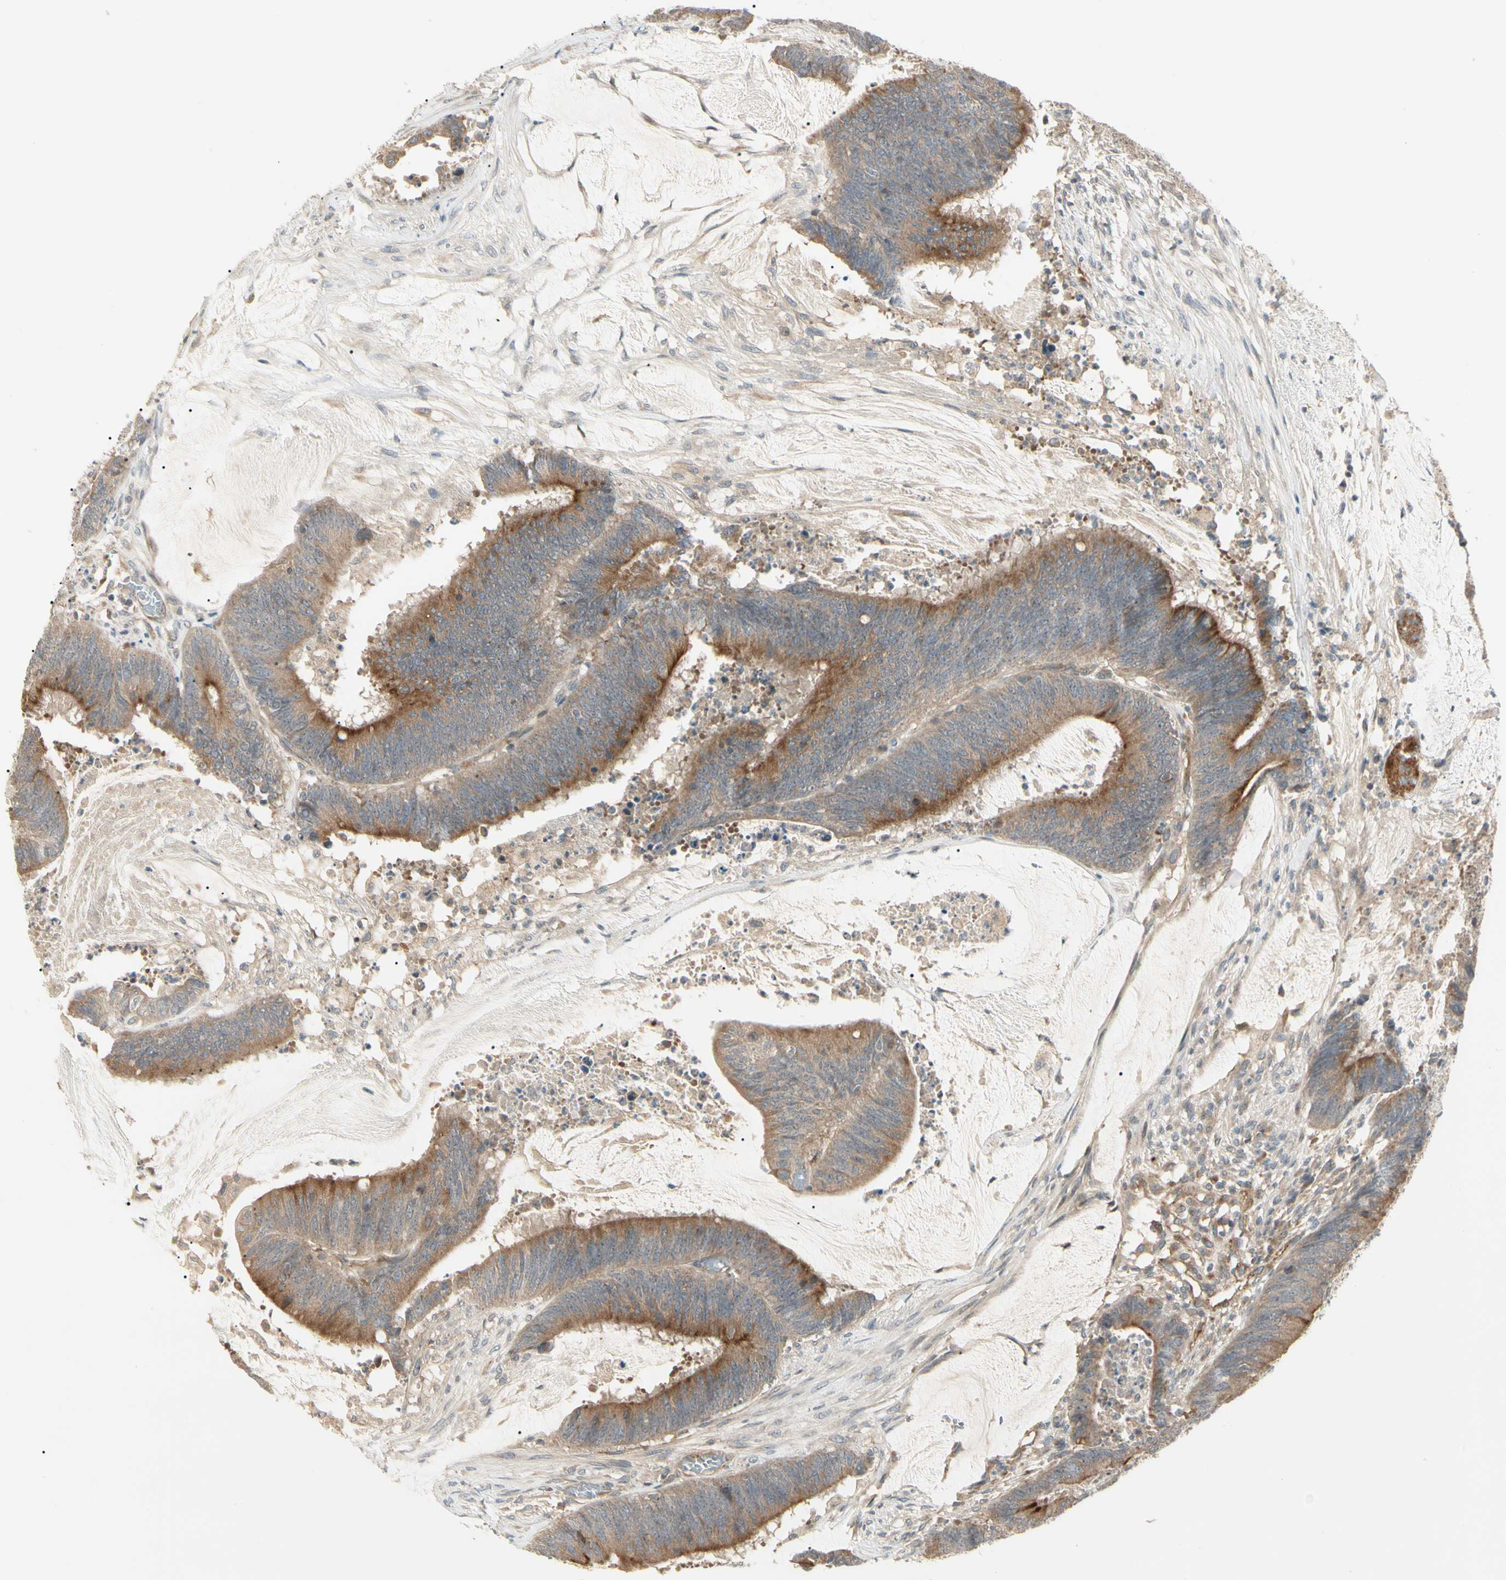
{"staining": {"intensity": "moderate", "quantity": ">75%", "location": "cytoplasmic/membranous"}, "tissue": "colorectal cancer", "cell_type": "Tumor cells", "image_type": "cancer", "snomed": [{"axis": "morphology", "description": "Adenocarcinoma, NOS"}, {"axis": "topography", "description": "Rectum"}], "caption": "IHC of human colorectal cancer exhibits medium levels of moderate cytoplasmic/membranous staining in approximately >75% of tumor cells.", "gene": "F2R", "patient": {"sex": "female", "age": 66}}